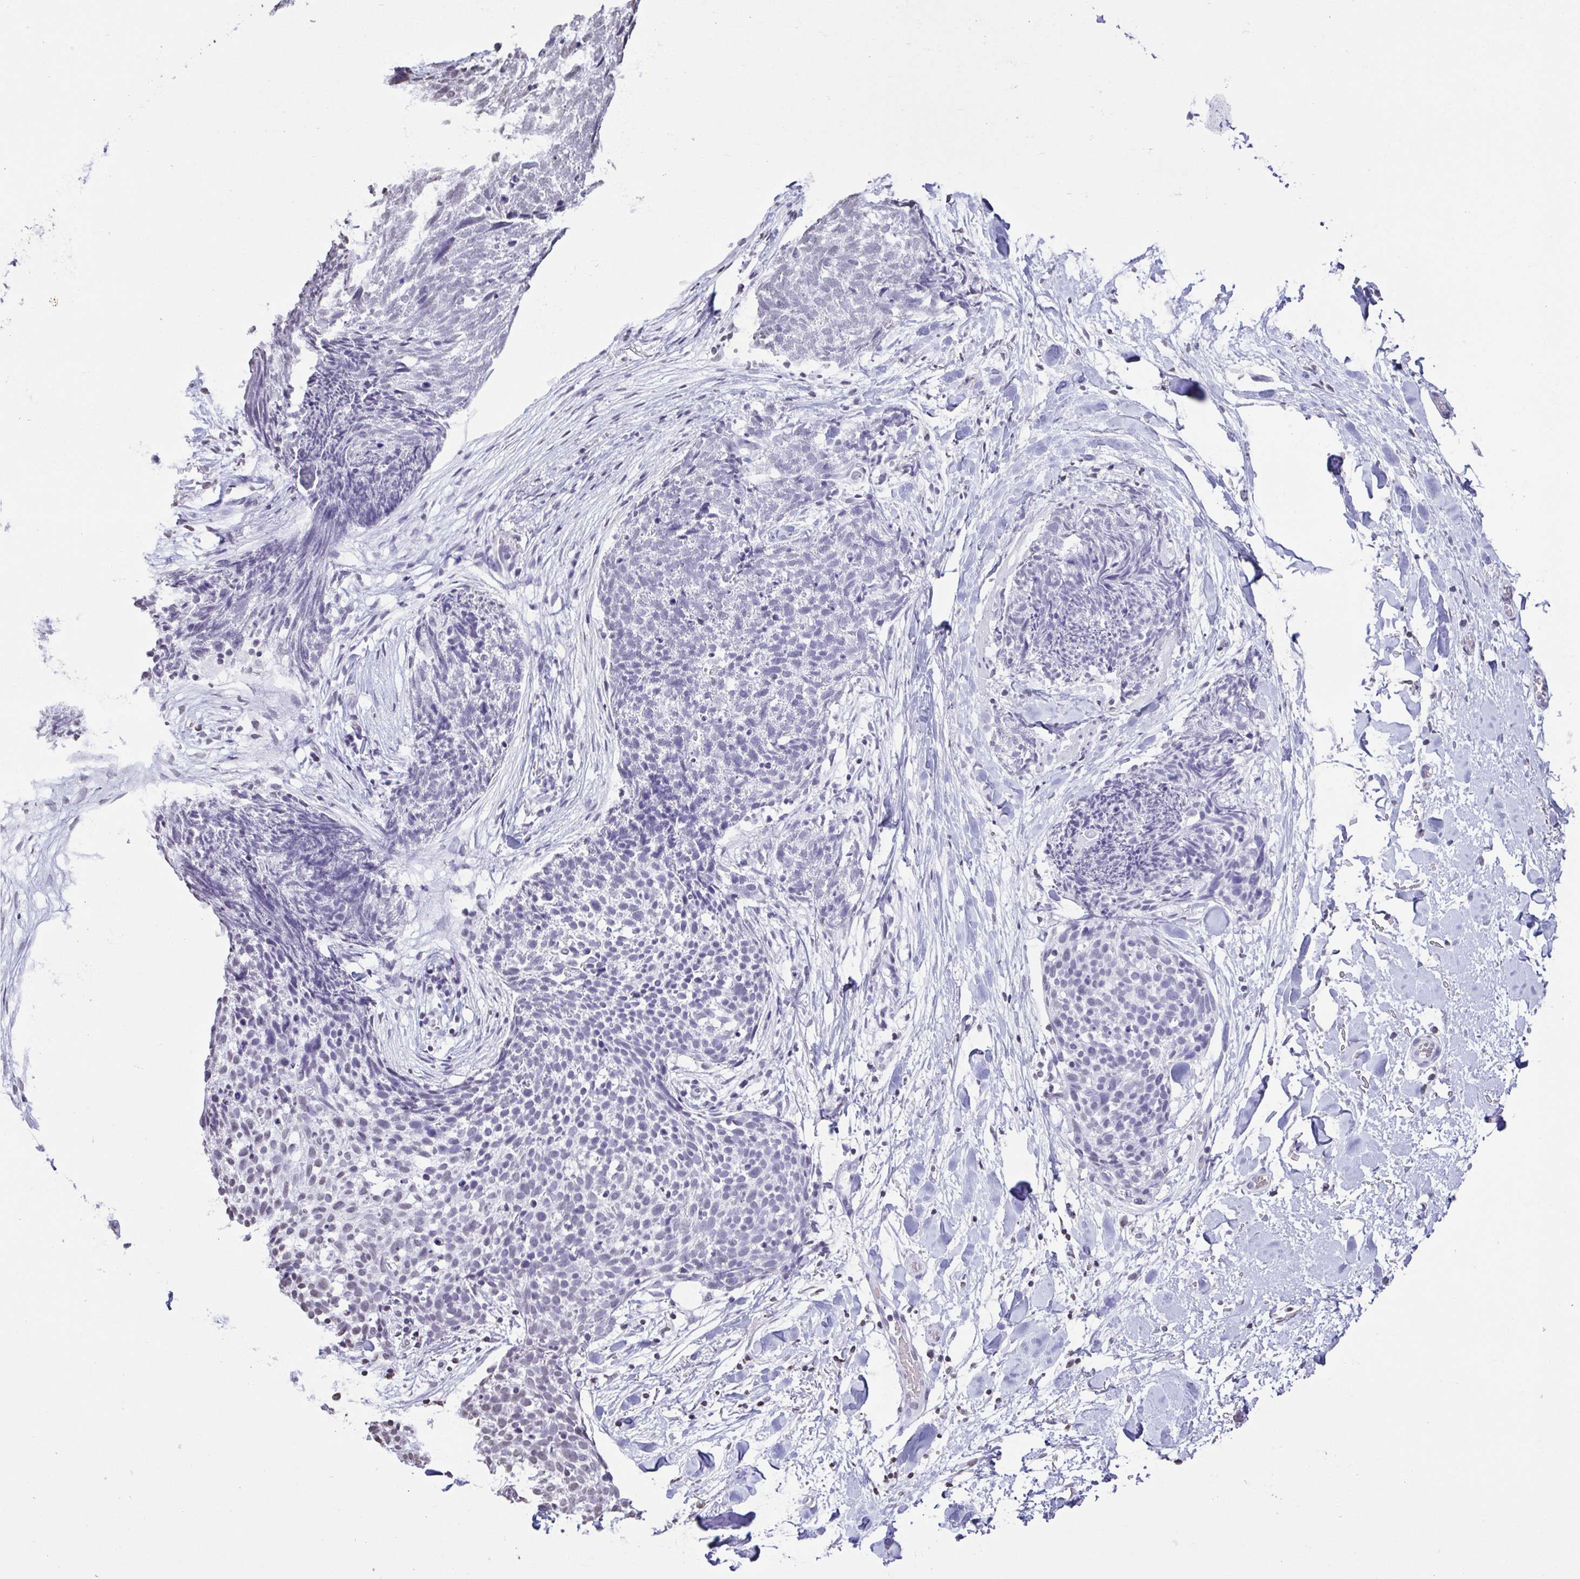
{"staining": {"intensity": "negative", "quantity": "none", "location": "none"}, "tissue": "skin cancer", "cell_type": "Tumor cells", "image_type": "cancer", "snomed": [{"axis": "morphology", "description": "Squamous cell carcinoma, NOS"}, {"axis": "topography", "description": "Skin"}, {"axis": "topography", "description": "Vulva"}], "caption": "IHC photomicrograph of skin squamous cell carcinoma stained for a protein (brown), which exhibits no expression in tumor cells.", "gene": "VCY1B", "patient": {"sex": "female", "age": 75}}